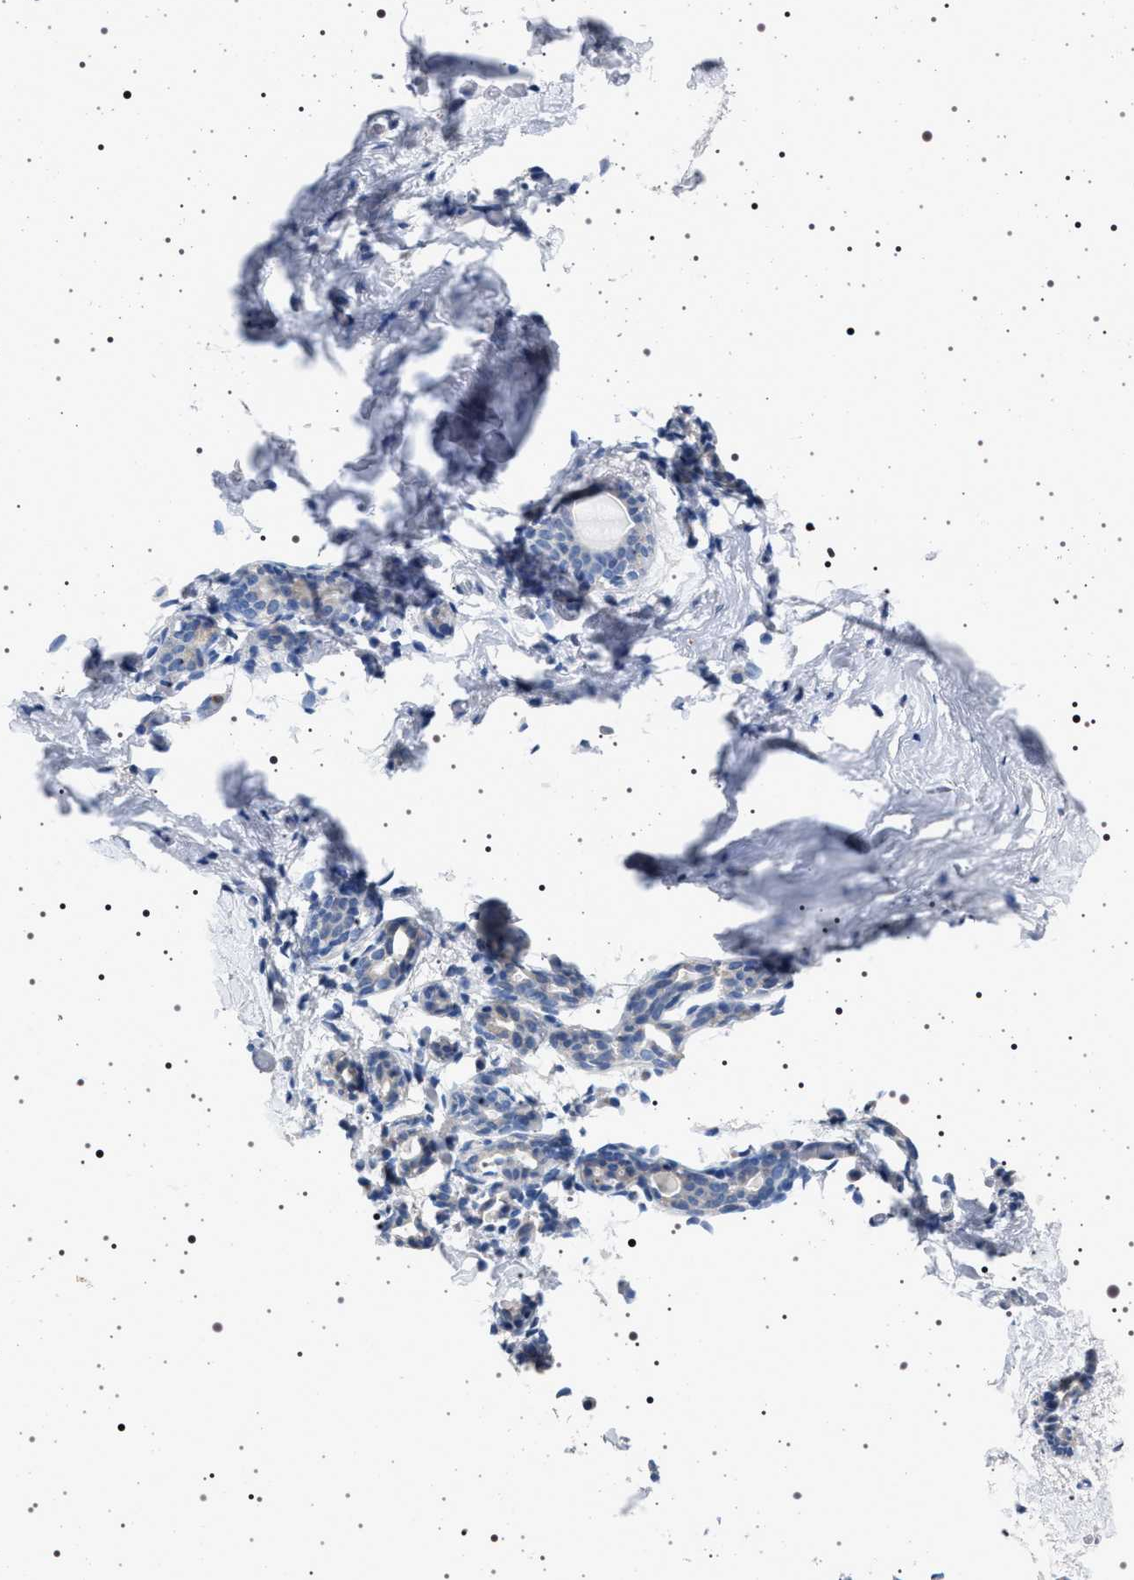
{"staining": {"intensity": "negative", "quantity": "none", "location": "none"}, "tissue": "breast", "cell_type": "Adipocytes", "image_type": "normal", "snomed": [{"axis": "morphology", "description": "Normal tissue, NOS"}, {"axis": "topography", "description": "Breast"}], "caption": "An IHC micrograph of benign breast is shown. There is no staining in adipocytes of breast. The staining is performed using DAB brown chromogen with nuclei counter-stained in using hematoxylin.", "gene": "NAT9", "patient": {"sex": "female", "age": 62}}